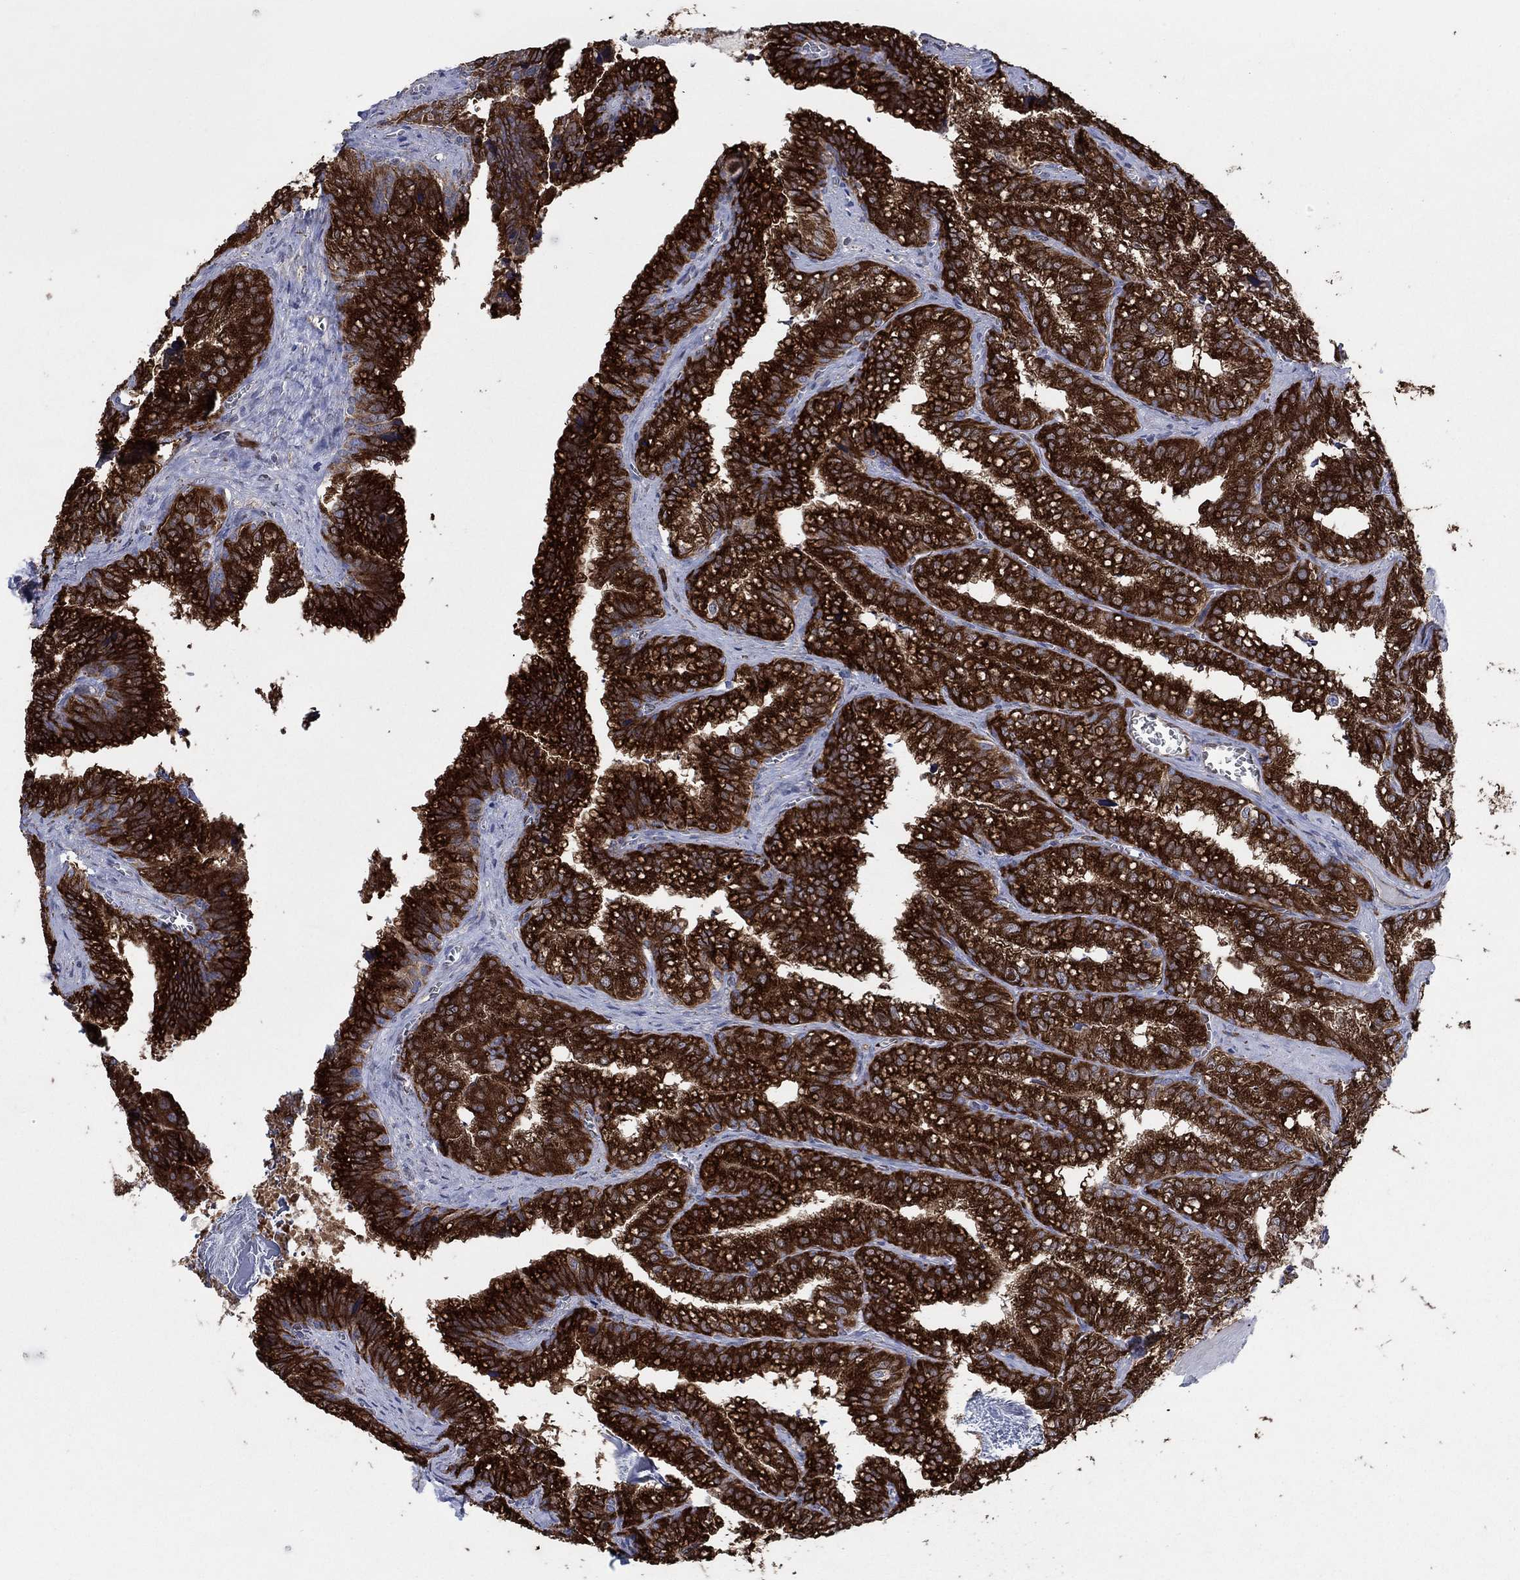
{"staining": {"intensity": "strong", "quantity": ">75%", "location": "cytoplasmic/membranous"}, "tissue": "seminal vesicle", "cell_type": "Glandular cells", "image_type": "normal", "snomed": [{"axis": "morphology", "description": "Normal tissue, NOS"}, {"axis": "topography", "description": "Seminal veicle"}], "caption": "Immunohistochemistry micrograph of unremarkable human seminal vesicle stained for a protein (brown), which exhibits high levels of strong cytoplasmic/membranous staining in about >75% of glandular cells.", "gene": "HID1", "patient": {"sex": "male", "age": 57}}